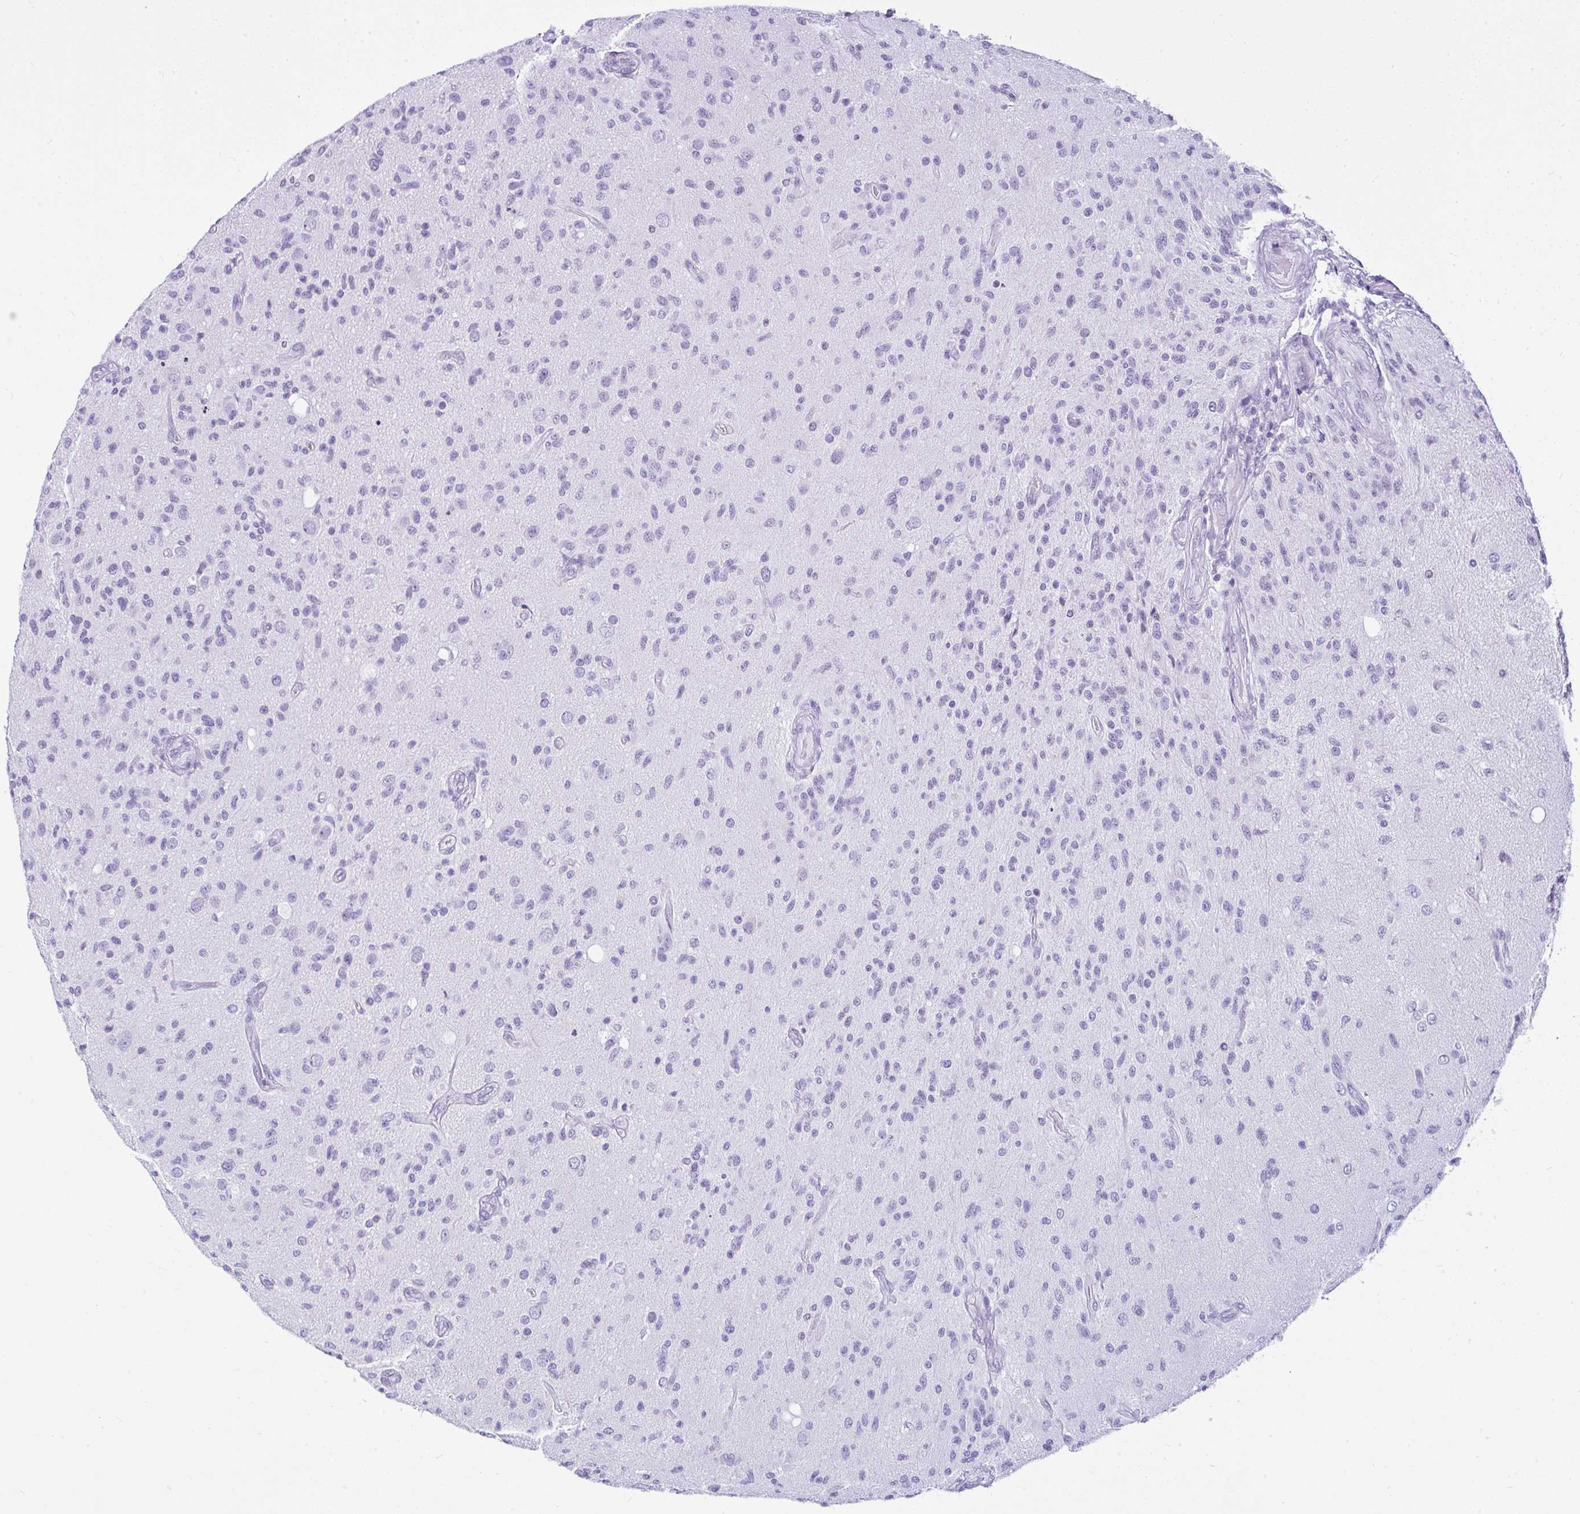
{"staining": {"intensity": "negative", "quantity": "none", "location": "none"}, "tissue": "glioma", "cell_type": "Tumor cells", "image_type": "cancer", "snomed": [{"axis": "morphology", "description": "Glioma, malignant, High grade"}, {"axis": "topography", "description": "Brain"}], "caption": "An image of malignant high-grade glioma stained for a protein shows no brown staining in tumor cells.", "gene": "KRT27", "patient": {"sex": "female", "age": 67}}